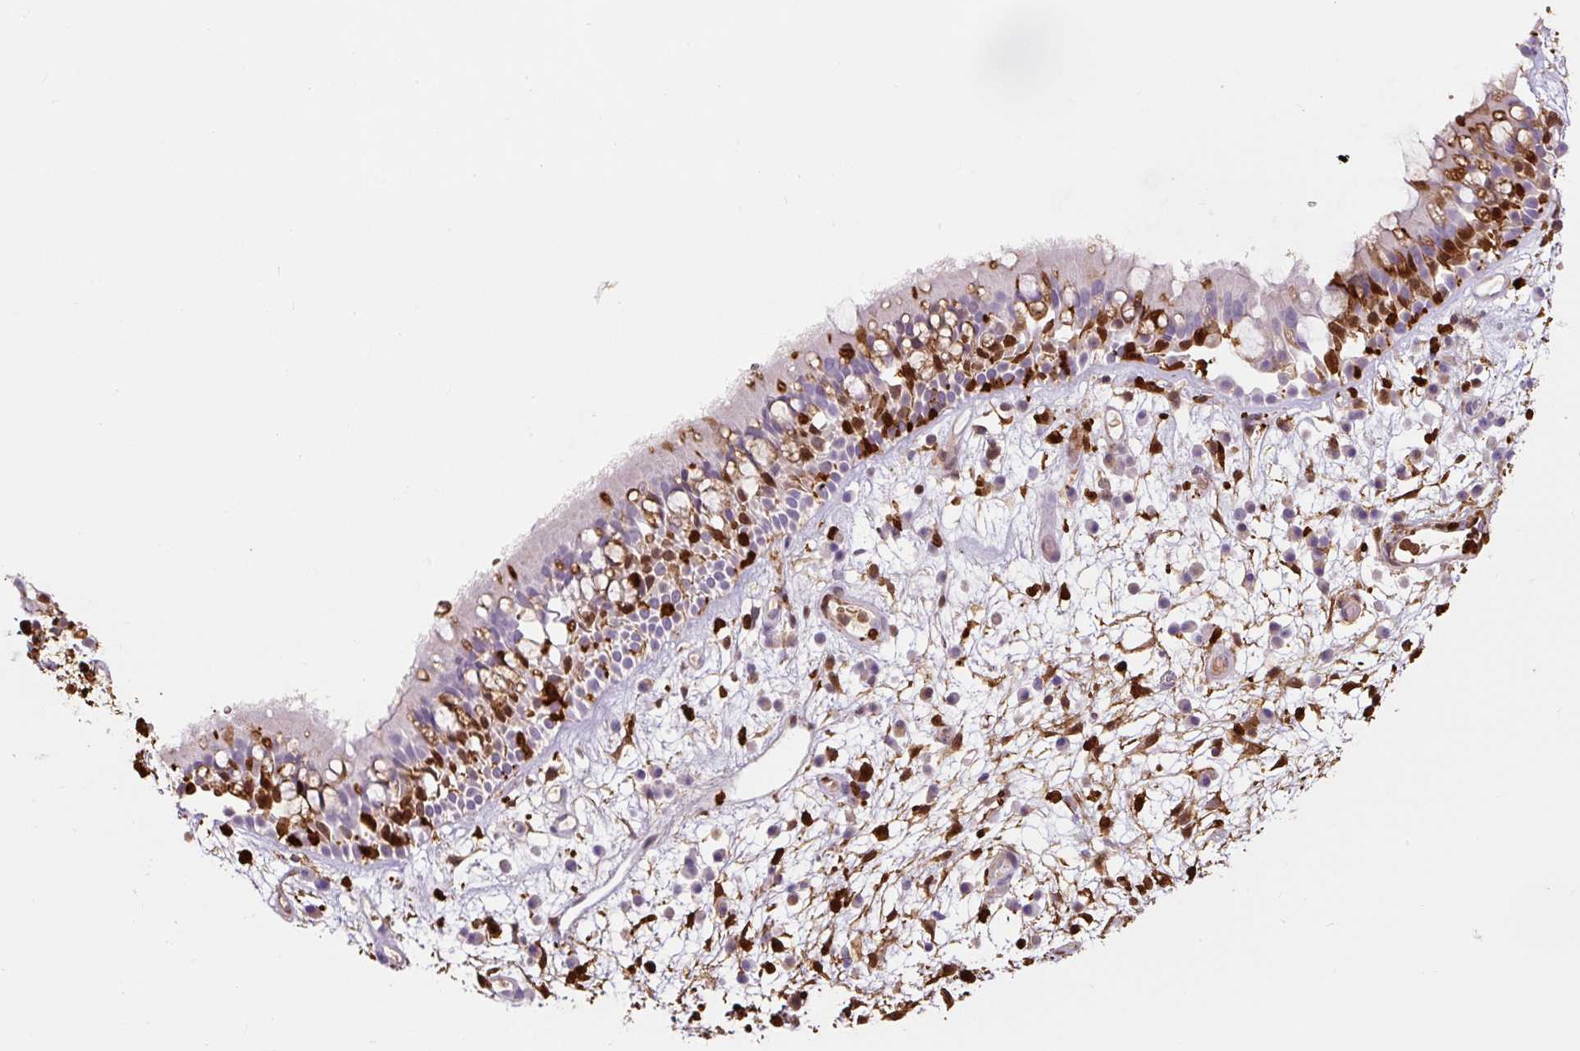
{"staining": {"intensity": "negative", "quantity": "none", "location": "none"}, "tissue": "nasopharynx", "cell_type": "Respiratory epithelial cells", "image_type": "normal", "snomed": [{"axis": "morphology", "description": "Normal tissue, NOS"}, {"axis": "morphology", "description": "Inflammation, NOS"}, {"axis": "topography", "description": "Nasopharynx"}], "caption": "This is an immunohistochemistry (IHC) photomicrograph of benign nasopharynx. There is no staining in respiratory epithelial cells.", "gene": "S100A4", "patient": {"sex": "male", "age": 54}}